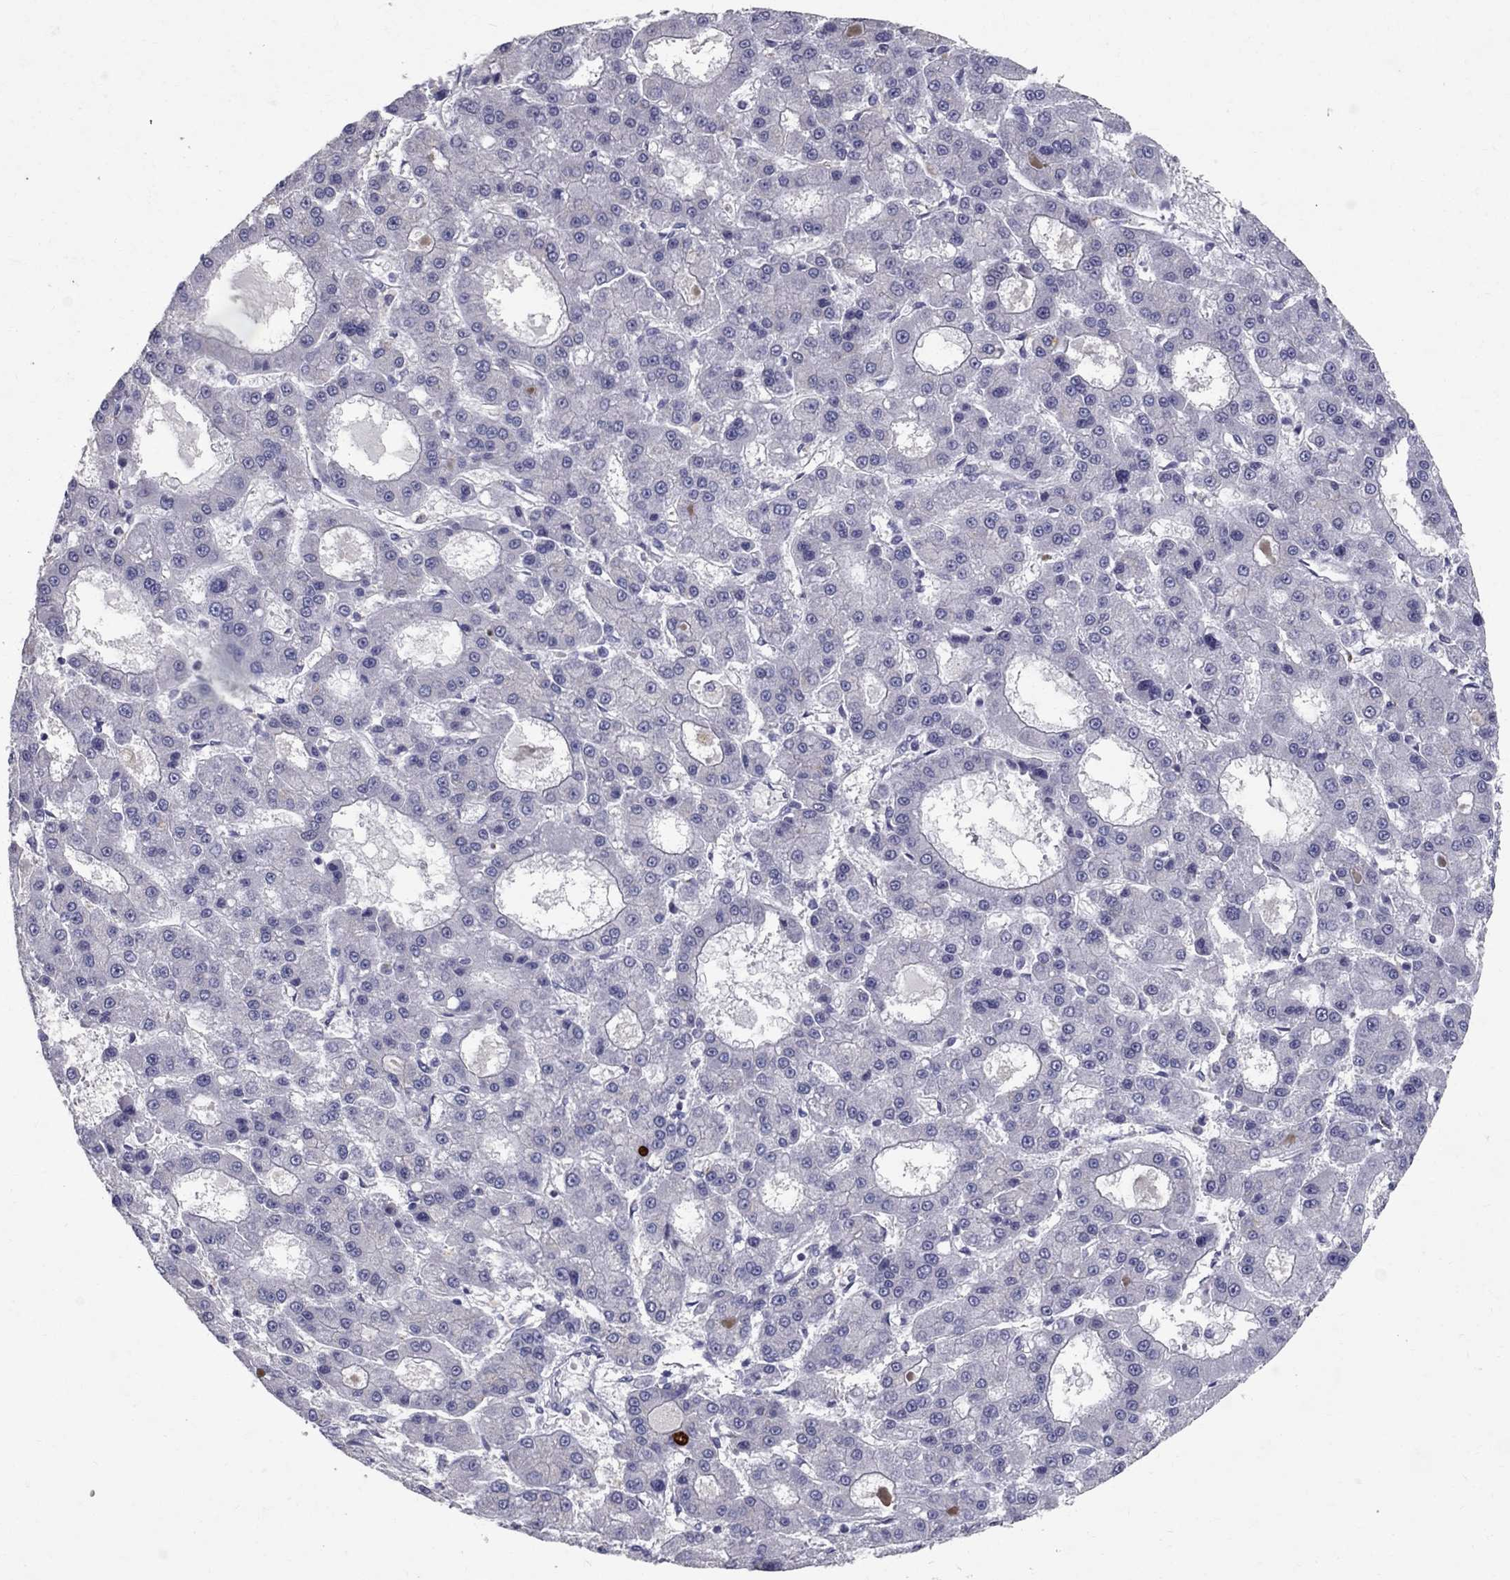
{"staining": {"intensity": "negative", "quantity": "none", "location": "none"}, "tissue": "liver cancer", "cell_type": "Tumor cells", "image_type": "cancer", "snomed": [{"axis": "morphology", "description": "Carcinoma, Hepatocellular, NOS"}, {"axis": "topography", "description": "Liver"}], "caption": "An IHC image of hepatocellular carcinoma (liver) is shown. There is no staining in tumor cells of hepatocellular carcinoma (liver).", "gene": "CLIC6", "patient": {"sex": "male", "age": 70}}